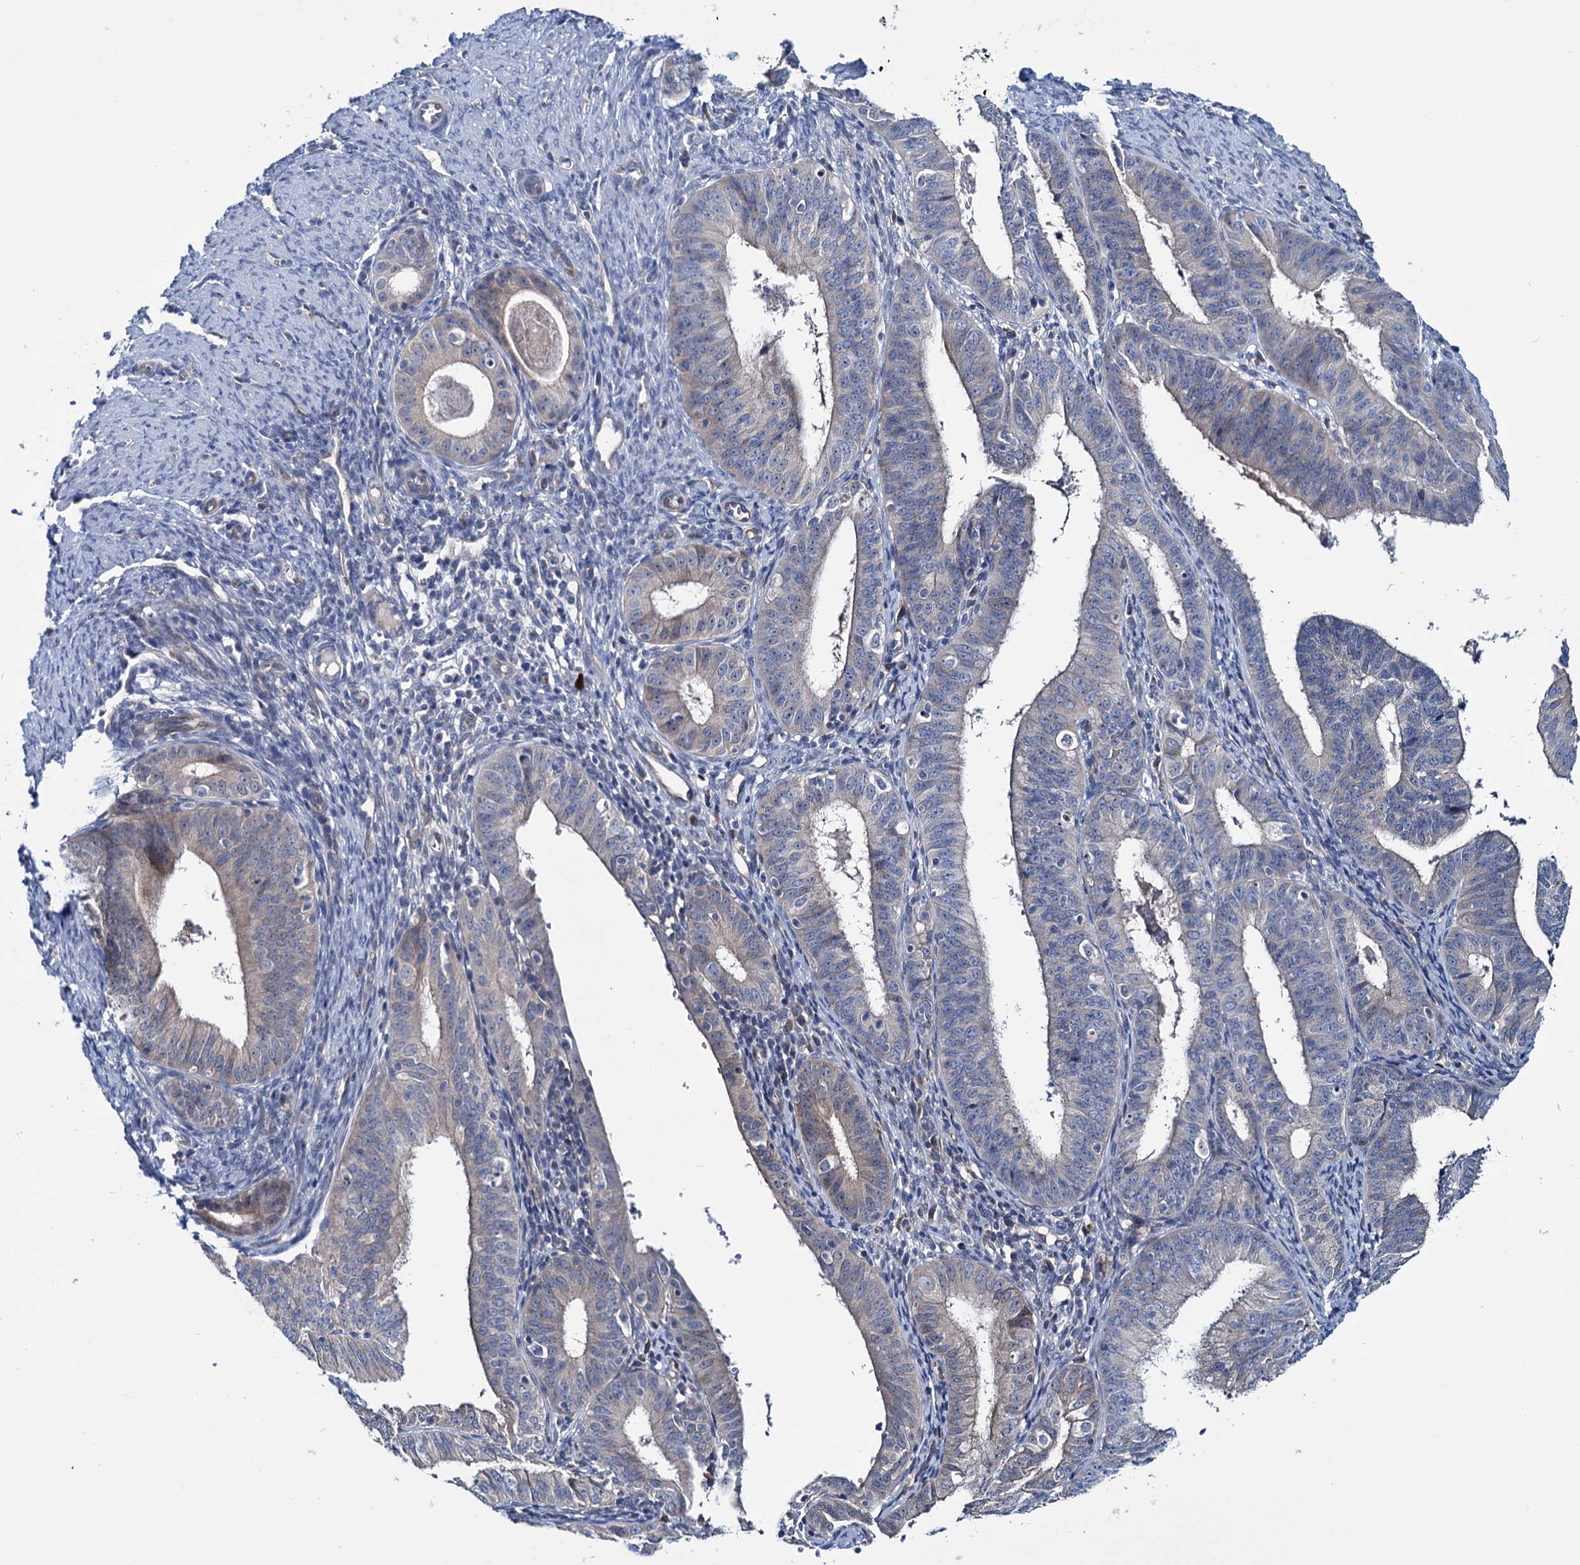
{"staining": {"intensity": "negative", "quantity": "none", "location": "none"}, "tissue": "endometrial cancer", "cell_type": "Tumor cells", "image_type": "cancer", "snomed": [{"axis": "morphology", "description": "Adenocarcinoma, NOS"}, {"axis": "topography", "description": "Endometrium"}], "caption": "Endometrial cancer (adenocarcinoma) was stained to show a protein in brown. There is no significant expression in tumor cells. (Brightfield microscopy of DAB immunohistochemistry (IHC) at high magnification).", "gene": "EYA4", "patient": {"sex": "female", "age": 51}}